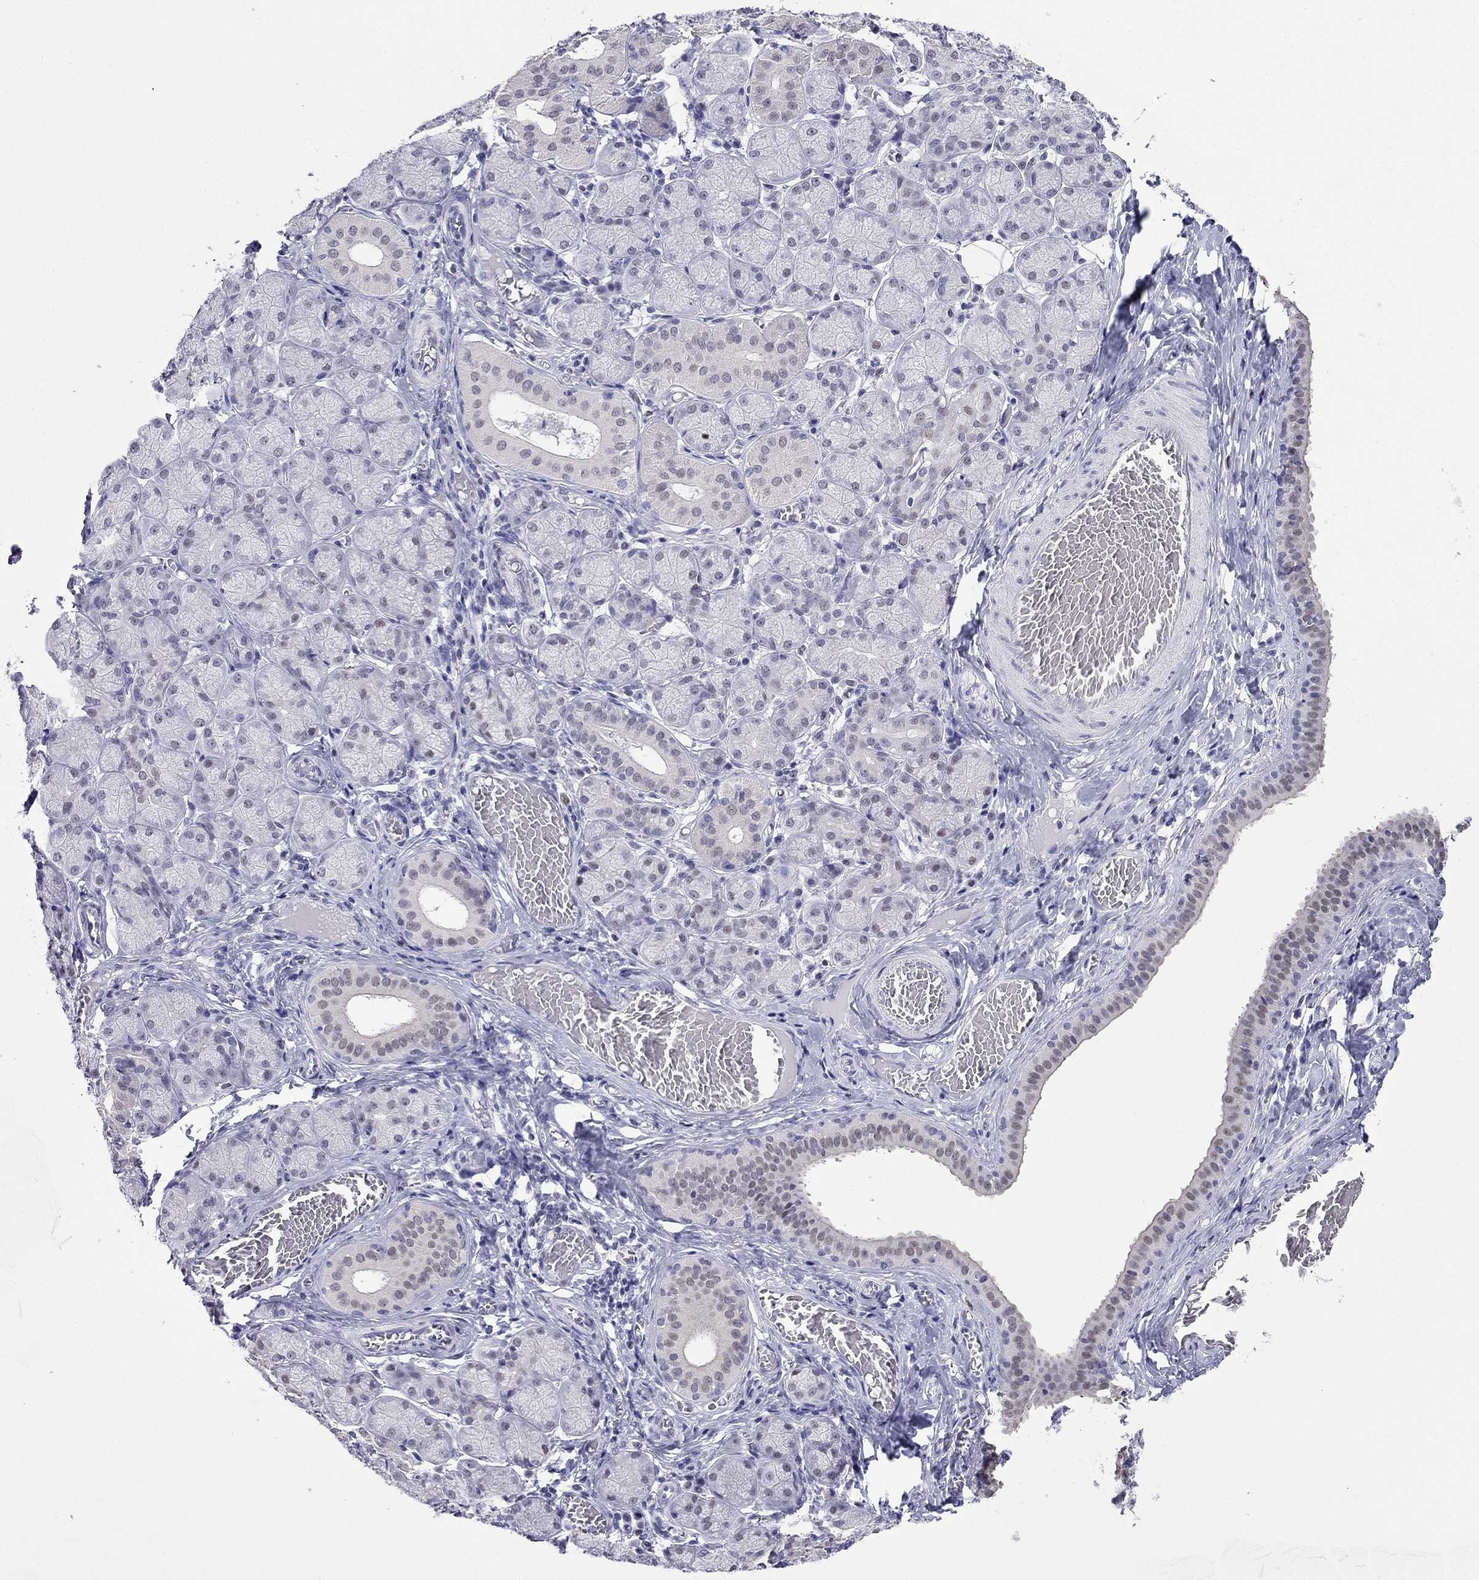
{"staining": {"intensity": "weak", "quantity": "<25%", "location": "nuclear"}, "tissue": "salivary gland", "cell_type": "Glandular cells", "image_type": "normal", "snomed": [{"axis": "morphology", "description": "Normal tissue, NOS"}, {"axis": "topography", "description": "Salivary gland"}, {"axis": "topography", "description": "Peripheral nerve tissue"}], "caption": "Glandular cells show no significant protein expression in benign salivary gland. (DAB (3,3'-diaminobenzidine) IHC visualized using brightfield microscopy, high magnification).", "gene": "PPM1G", "patient": {"sex": "female", "age": 24}}